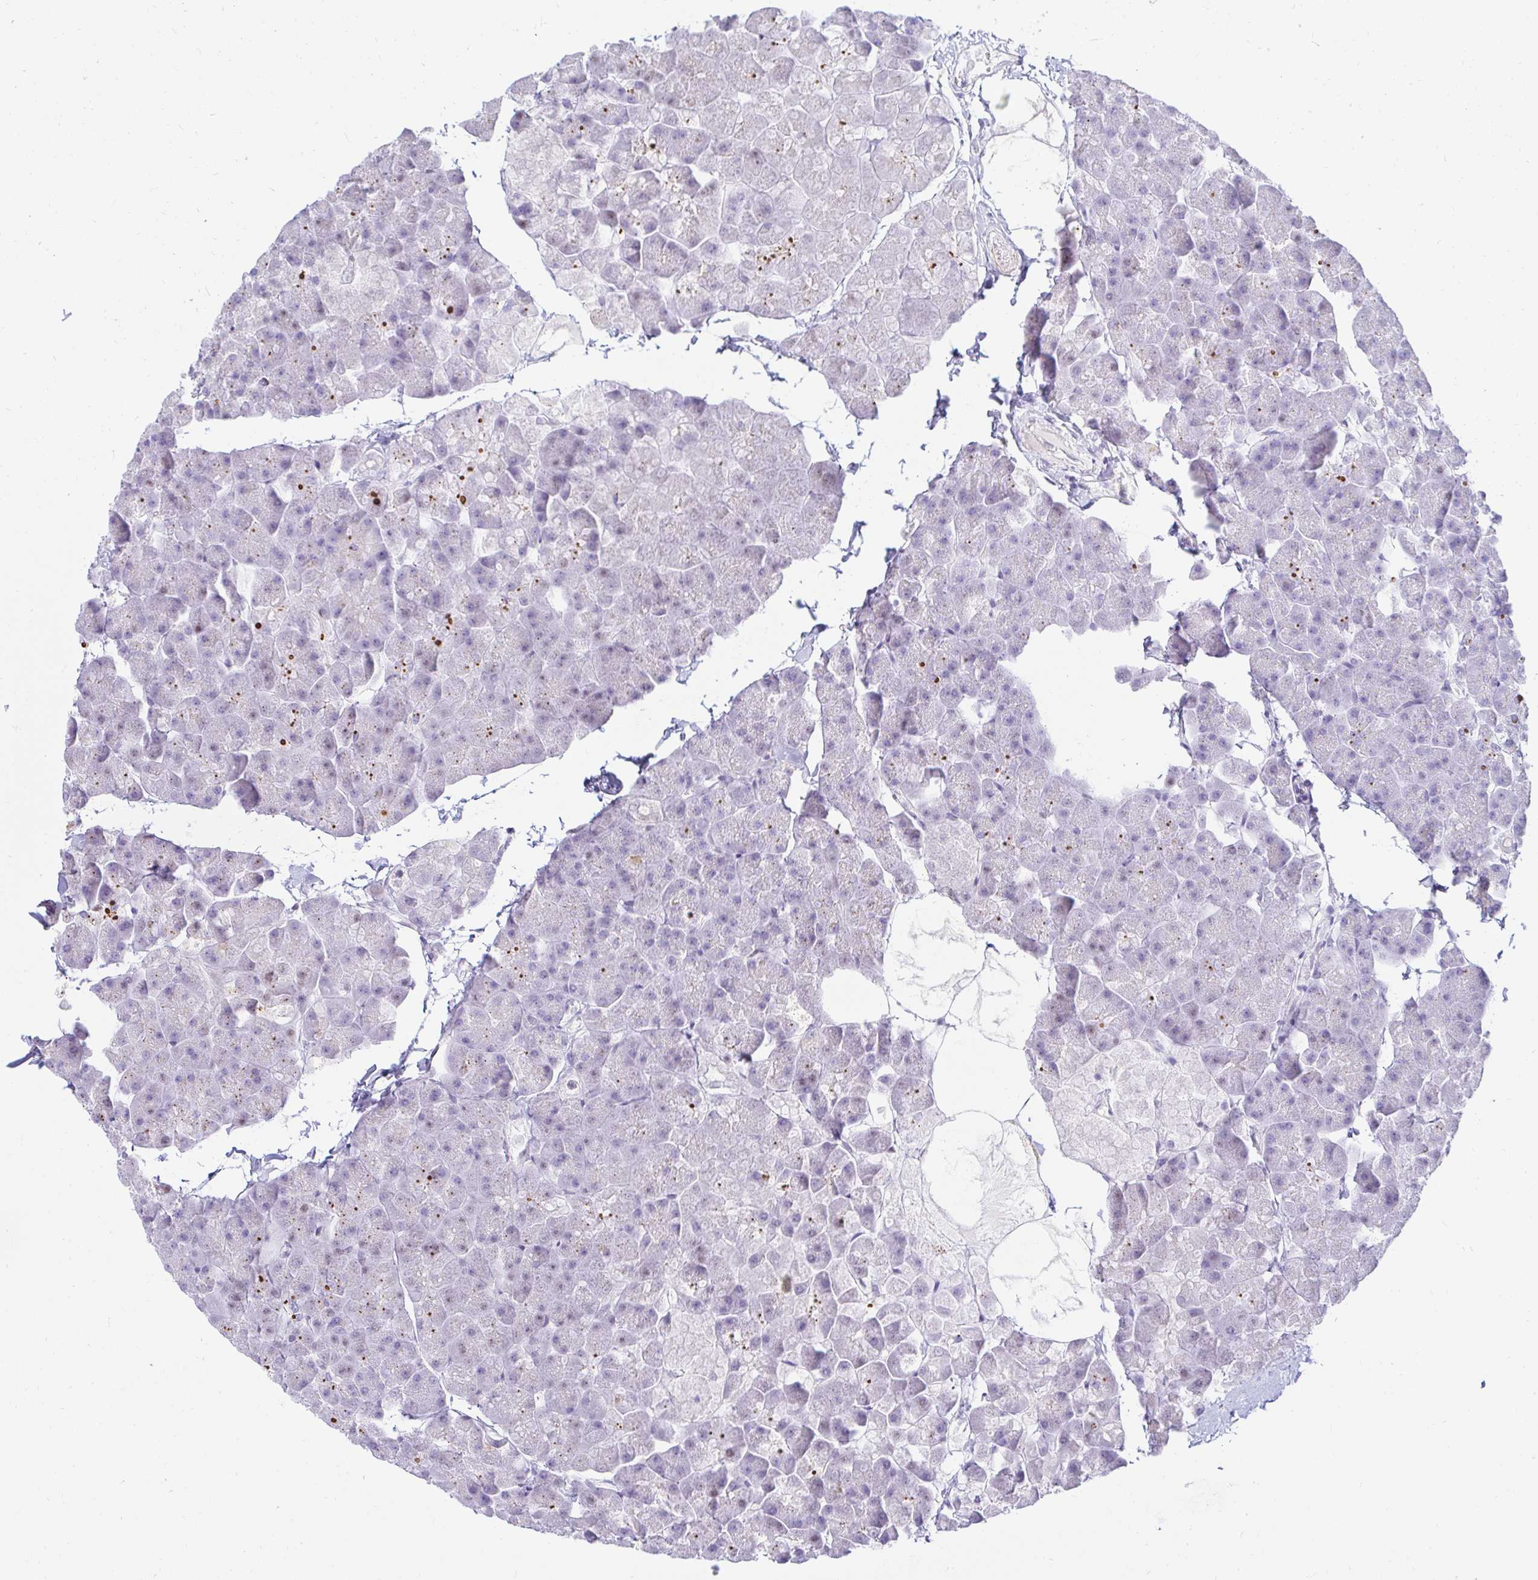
{"staining": {"intensity": "negative", "quantity": "none", "location": "none"}, "tissue": "pancreas", "cell_type": "Exocrine glandular cells", "image_type": "normal", "snomed": [{"axis": "morphology", "description": "Normal tissue, NOS"}, {"axis": "topography", "description": "Pancreas"}], "caption": "This is an immunohistochemistry micrograph of unremarkable human pancreas. There is no staining in exocrine glandular cells.", "gene": "CAPSL", "patient": {"sex": "male", "age": 35}}